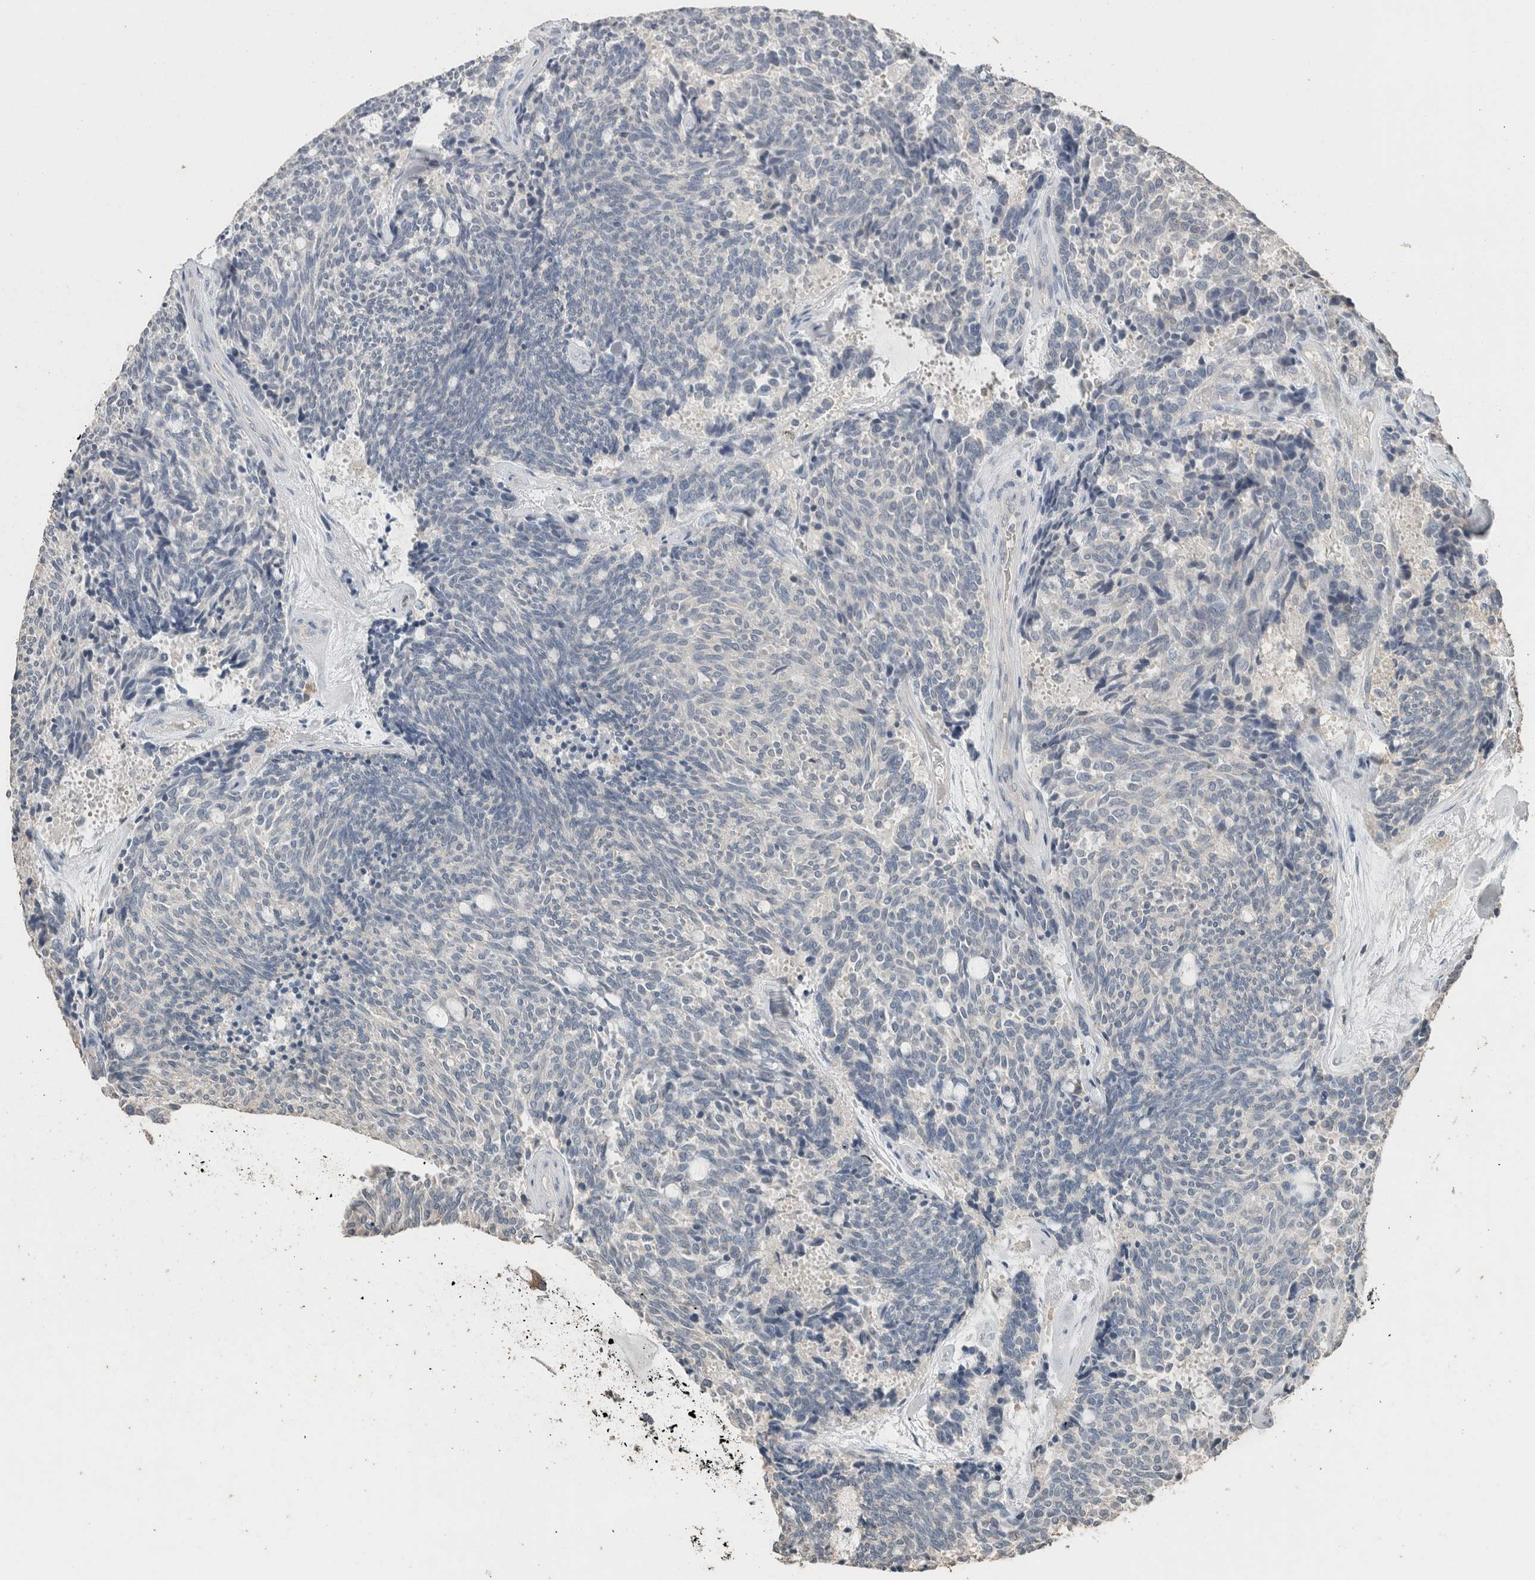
{"staining": {"intensity": "negative", "quantity": "none", "location": "none"}, "tissue": "carcinoid", "cell_type": "Tumor cells", "image_type": "cancer", "snomed": [{"axis": "morphology", "description": "Carcinoid, malignant, NOS"}, {"axis": "topography", "description": "Pancreas"}], "caption": "There is no significant positivity in tumor cells of carcinoid (malignant). (DAB immunohistochemistry, high magnification).", "gene": "ACVR2B", "patient": {"sex": "female", "age": 54}}